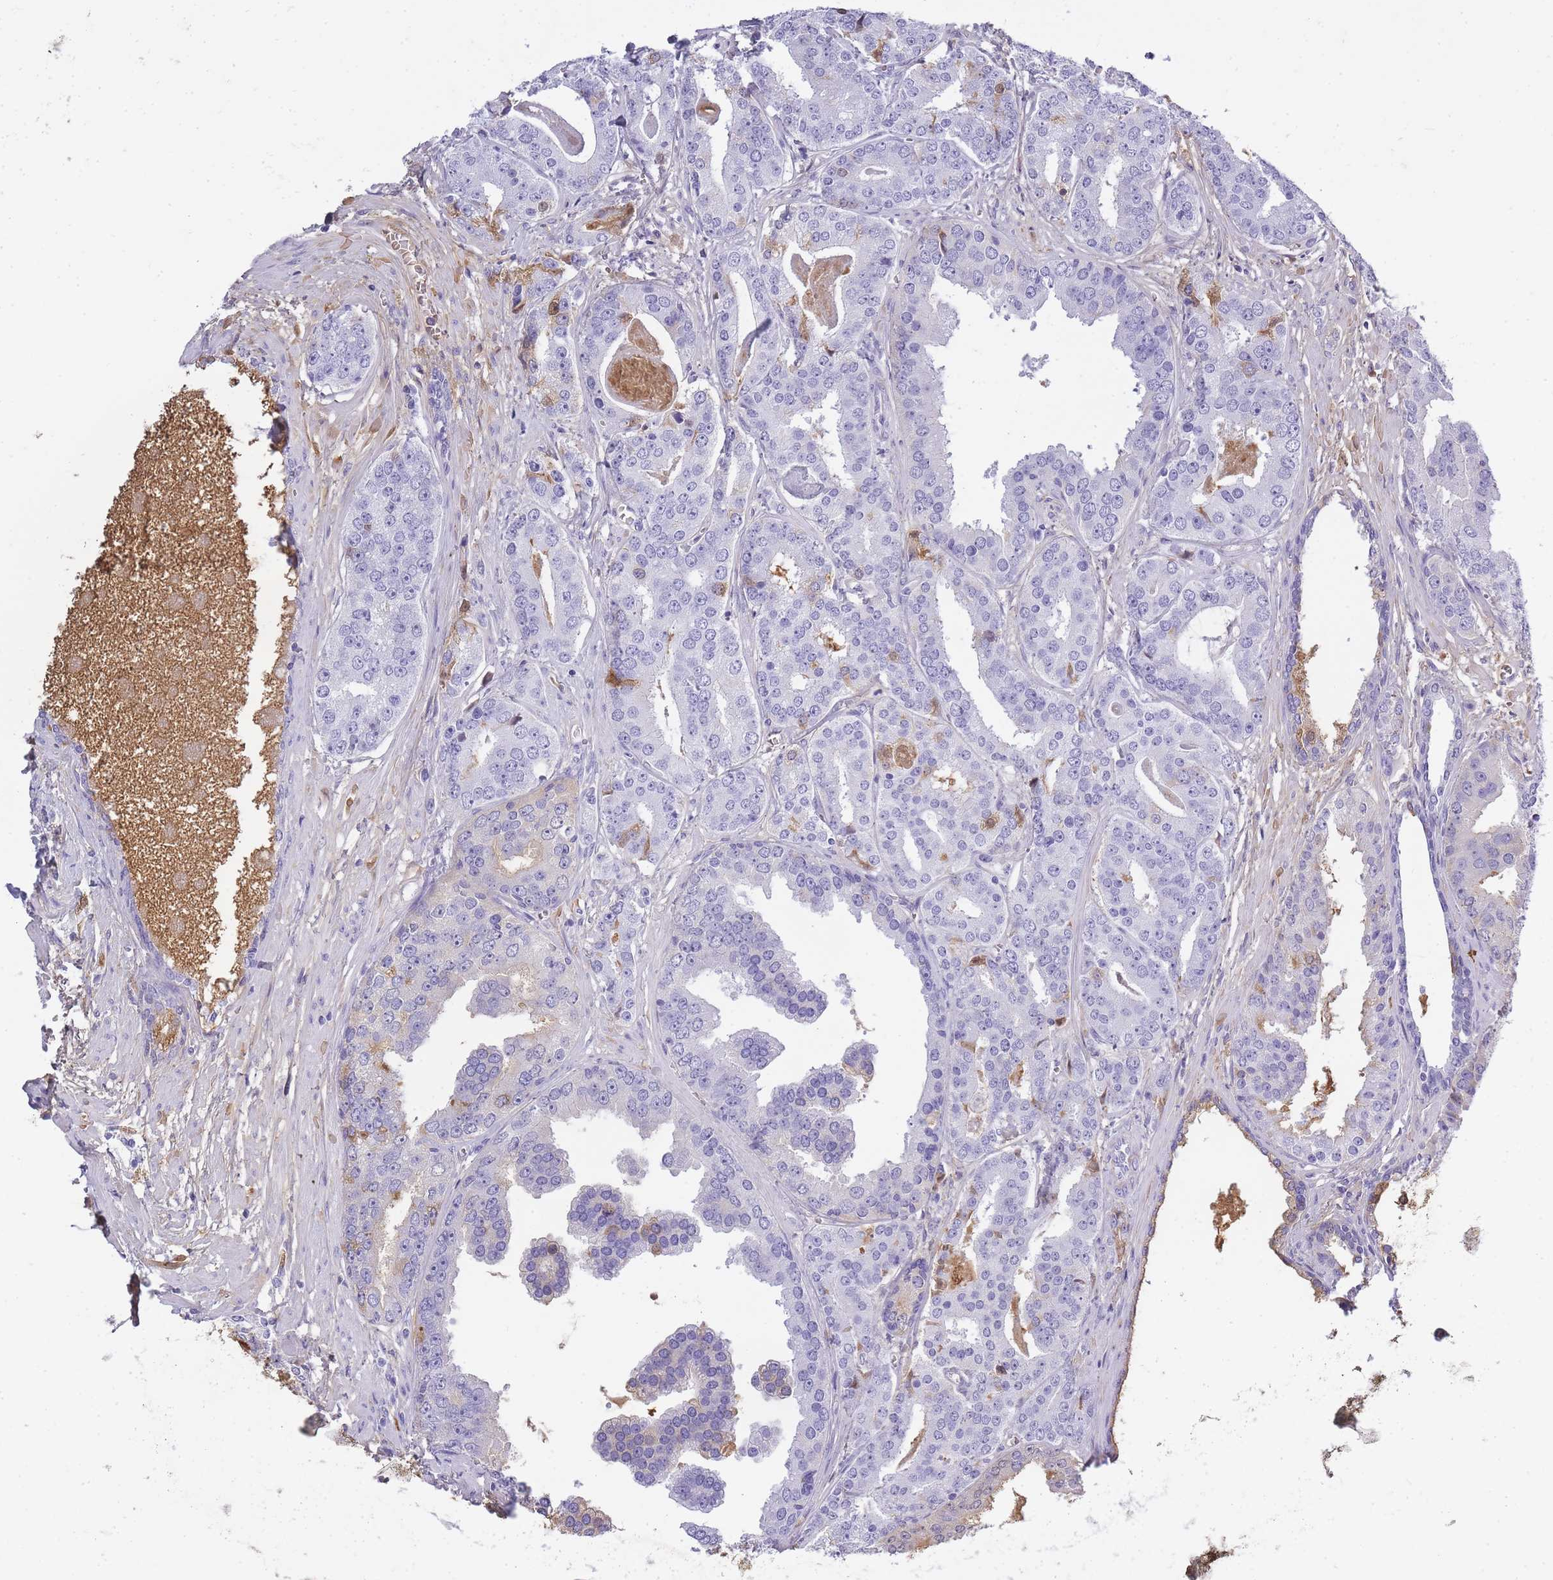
{"staining": {"intensity": "negative", "quantity": "none", "location": "none"}, "tissue": "prostate cancer", "cell_type": "Tumor cells", "image_type": "cancer", "snomed": [{"axis": "morphology", "description": "Adenocarcinoma, High grade"}, {"axis": "topography", "description": "Prostate"}], "caption": "Protein analysis of adenocarcinoma (high-grade) (prostate) reveals no significant staining in tumor cells. The staining is performed using DAB (3,3'-diaminobenzidine) brown chromogen with nuclei counter-stained in using hematoxylin.", "gene": "IGKV1D-42", "patient": {"sex": "male", "age": 71}}